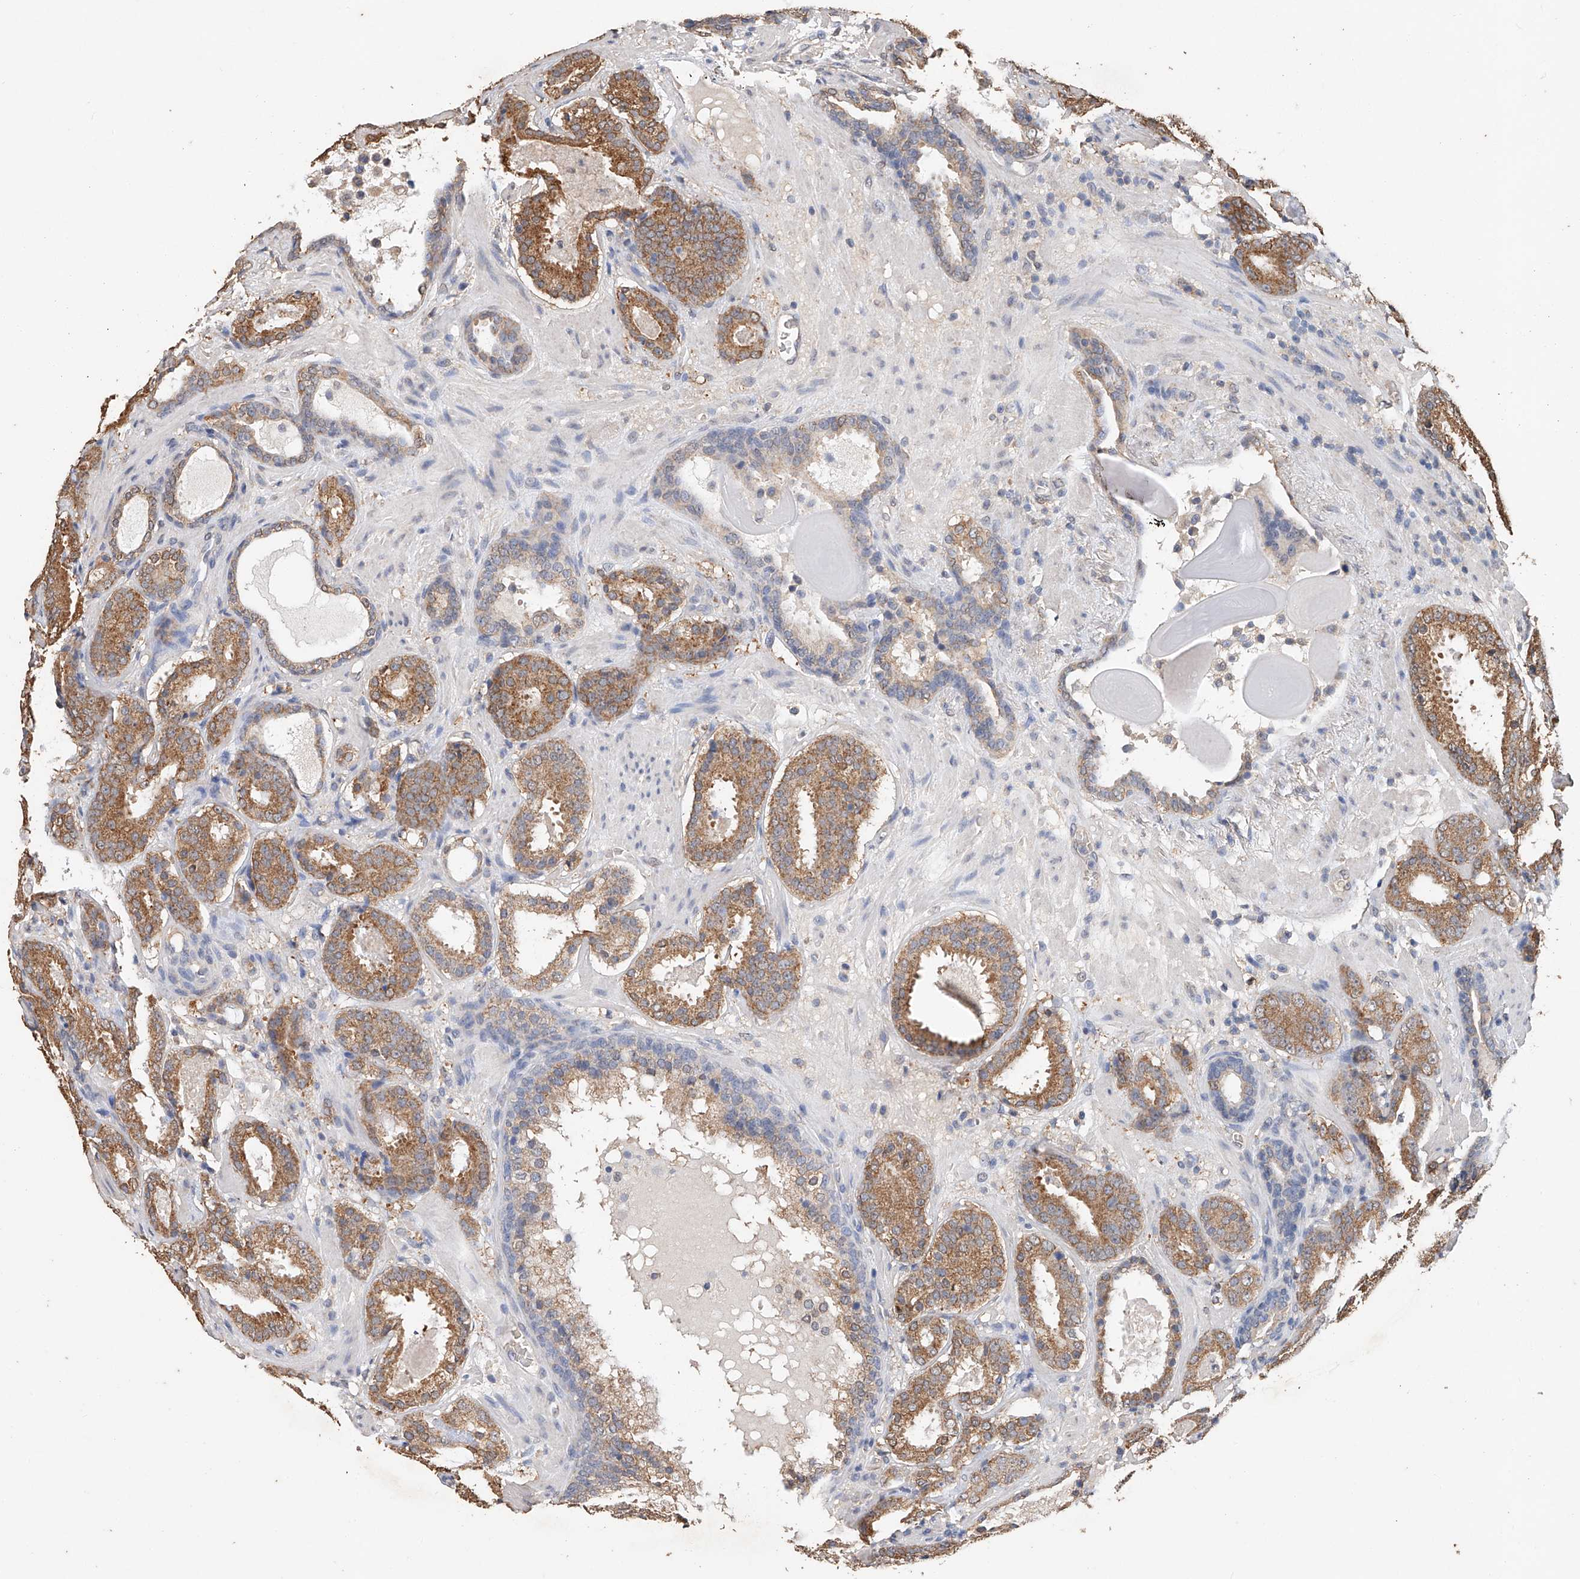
{"staining": {"intensity": "moderate", "quantity": ">75%", "location": "cytoplasmic/membranous"}, "tissue": "prostate cancer", "cell_type": "Tumor cells", "image_type": "cancer", "snomed": [{"axis": "morphology", "description": "Adenocarcinoma, Low grade"}, {"axis": "topography", "description": "Prostate"}], "caption": "Moderate cytoplasmic/membranous positivity for a protein is identified in about >75% of tumor cells of adenocarcinoma (low-grade) (prostate) using immunohistochemistry.", "gene": "CERS4", "patient": {"sex": "male", "age": 69}}